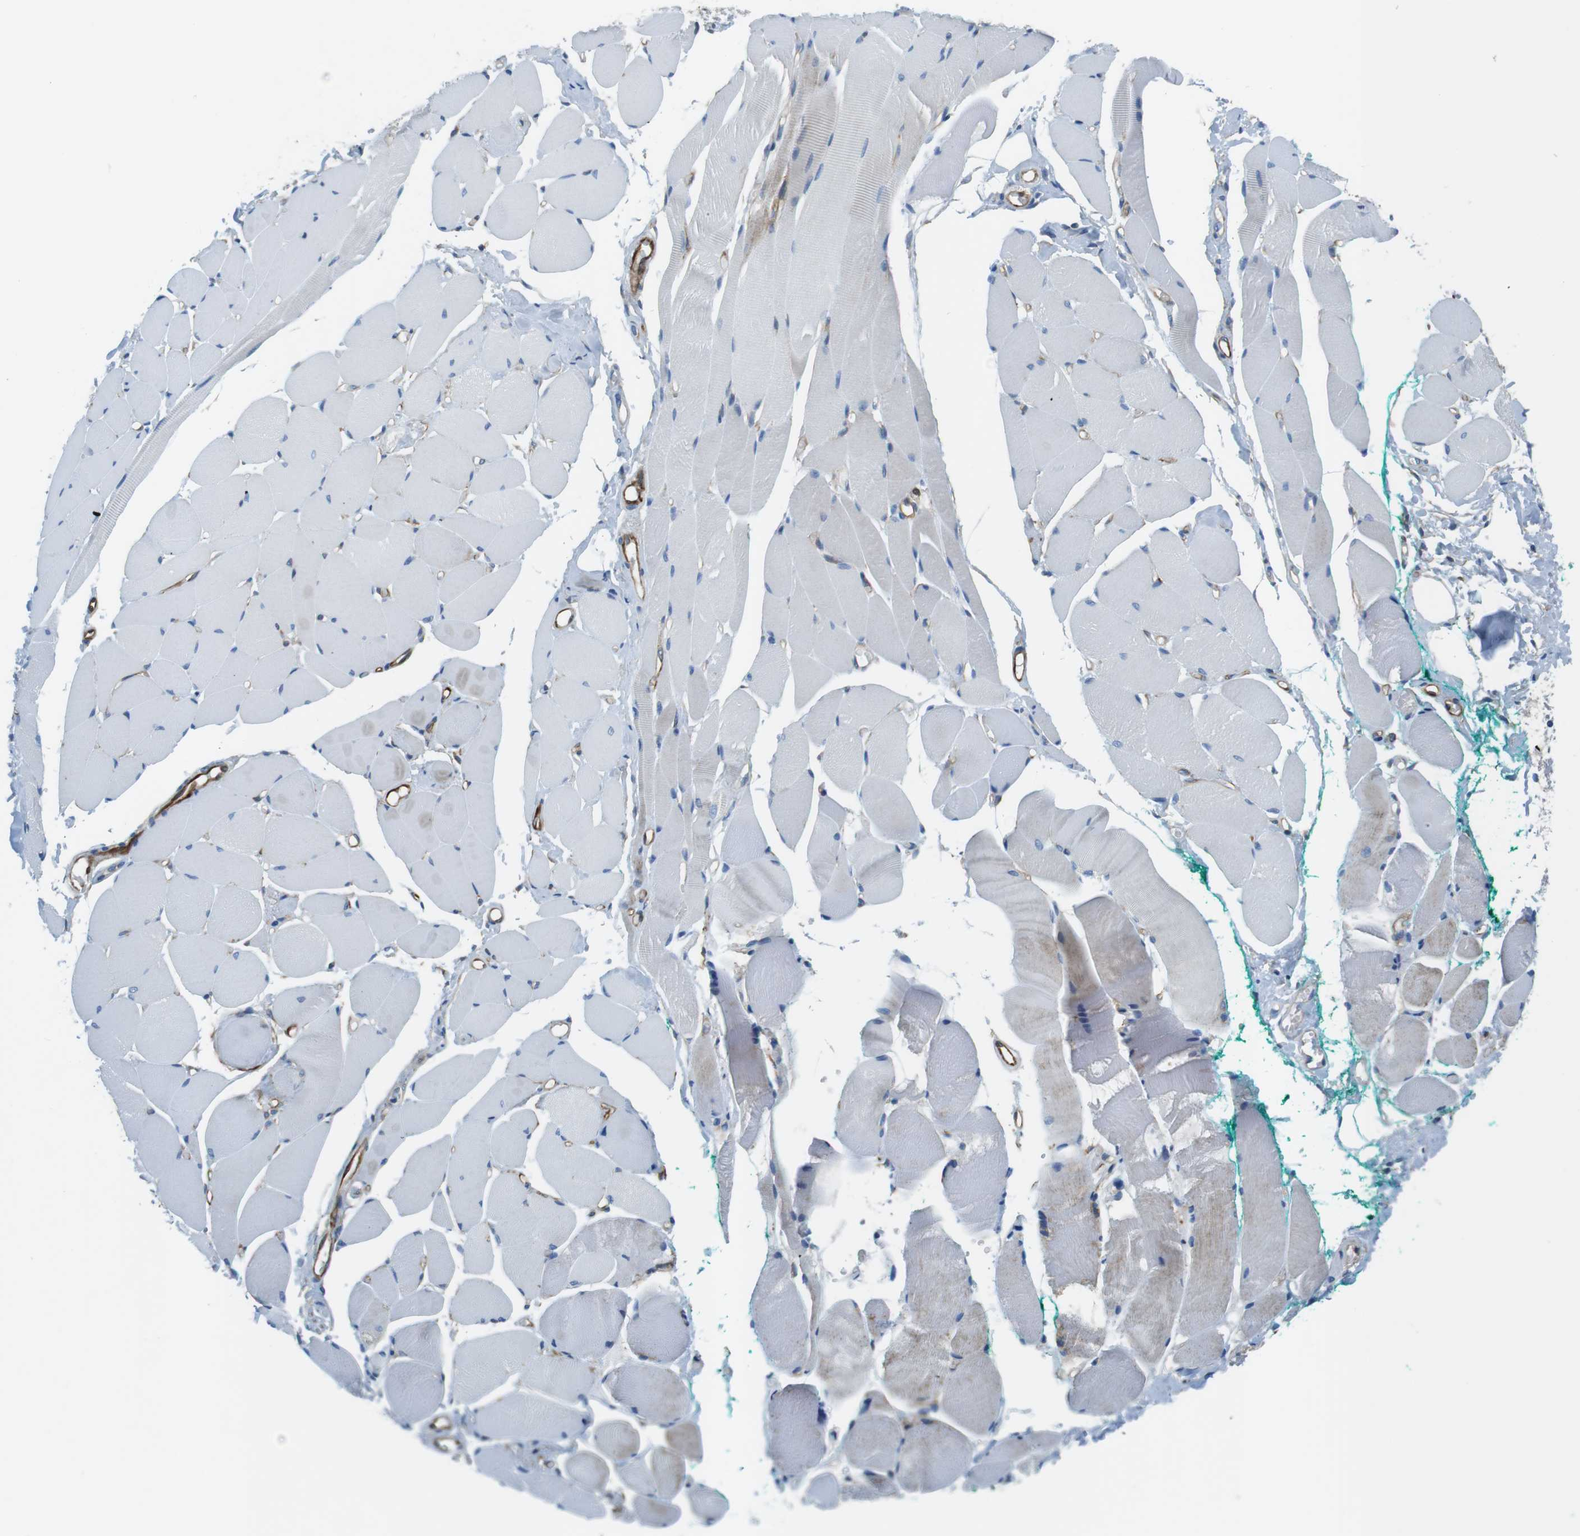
{"staining": {"intensity": "negative", "quantity": "none", "location": "none"}, "tissue": "skeletal muscle", "cell_type": "Myocytes", "image_type": "normal", "snomed": [{"axis": "morphology", "description": "Normal tissue, NOS"}, {"axis": "topography", "description": "Skeletal muscle"}, {"axis": "topography", "description": "Peripheral nerve tissue"}], "caption": "The micrograph shows no staining of myocytes in benign skeletal muscle. (DAB (3,3'-diaminobenzidine) immunohistochemistry, high magnification).", "gene": "EMP2", "patient": {"sex": "female", "age": 84}}